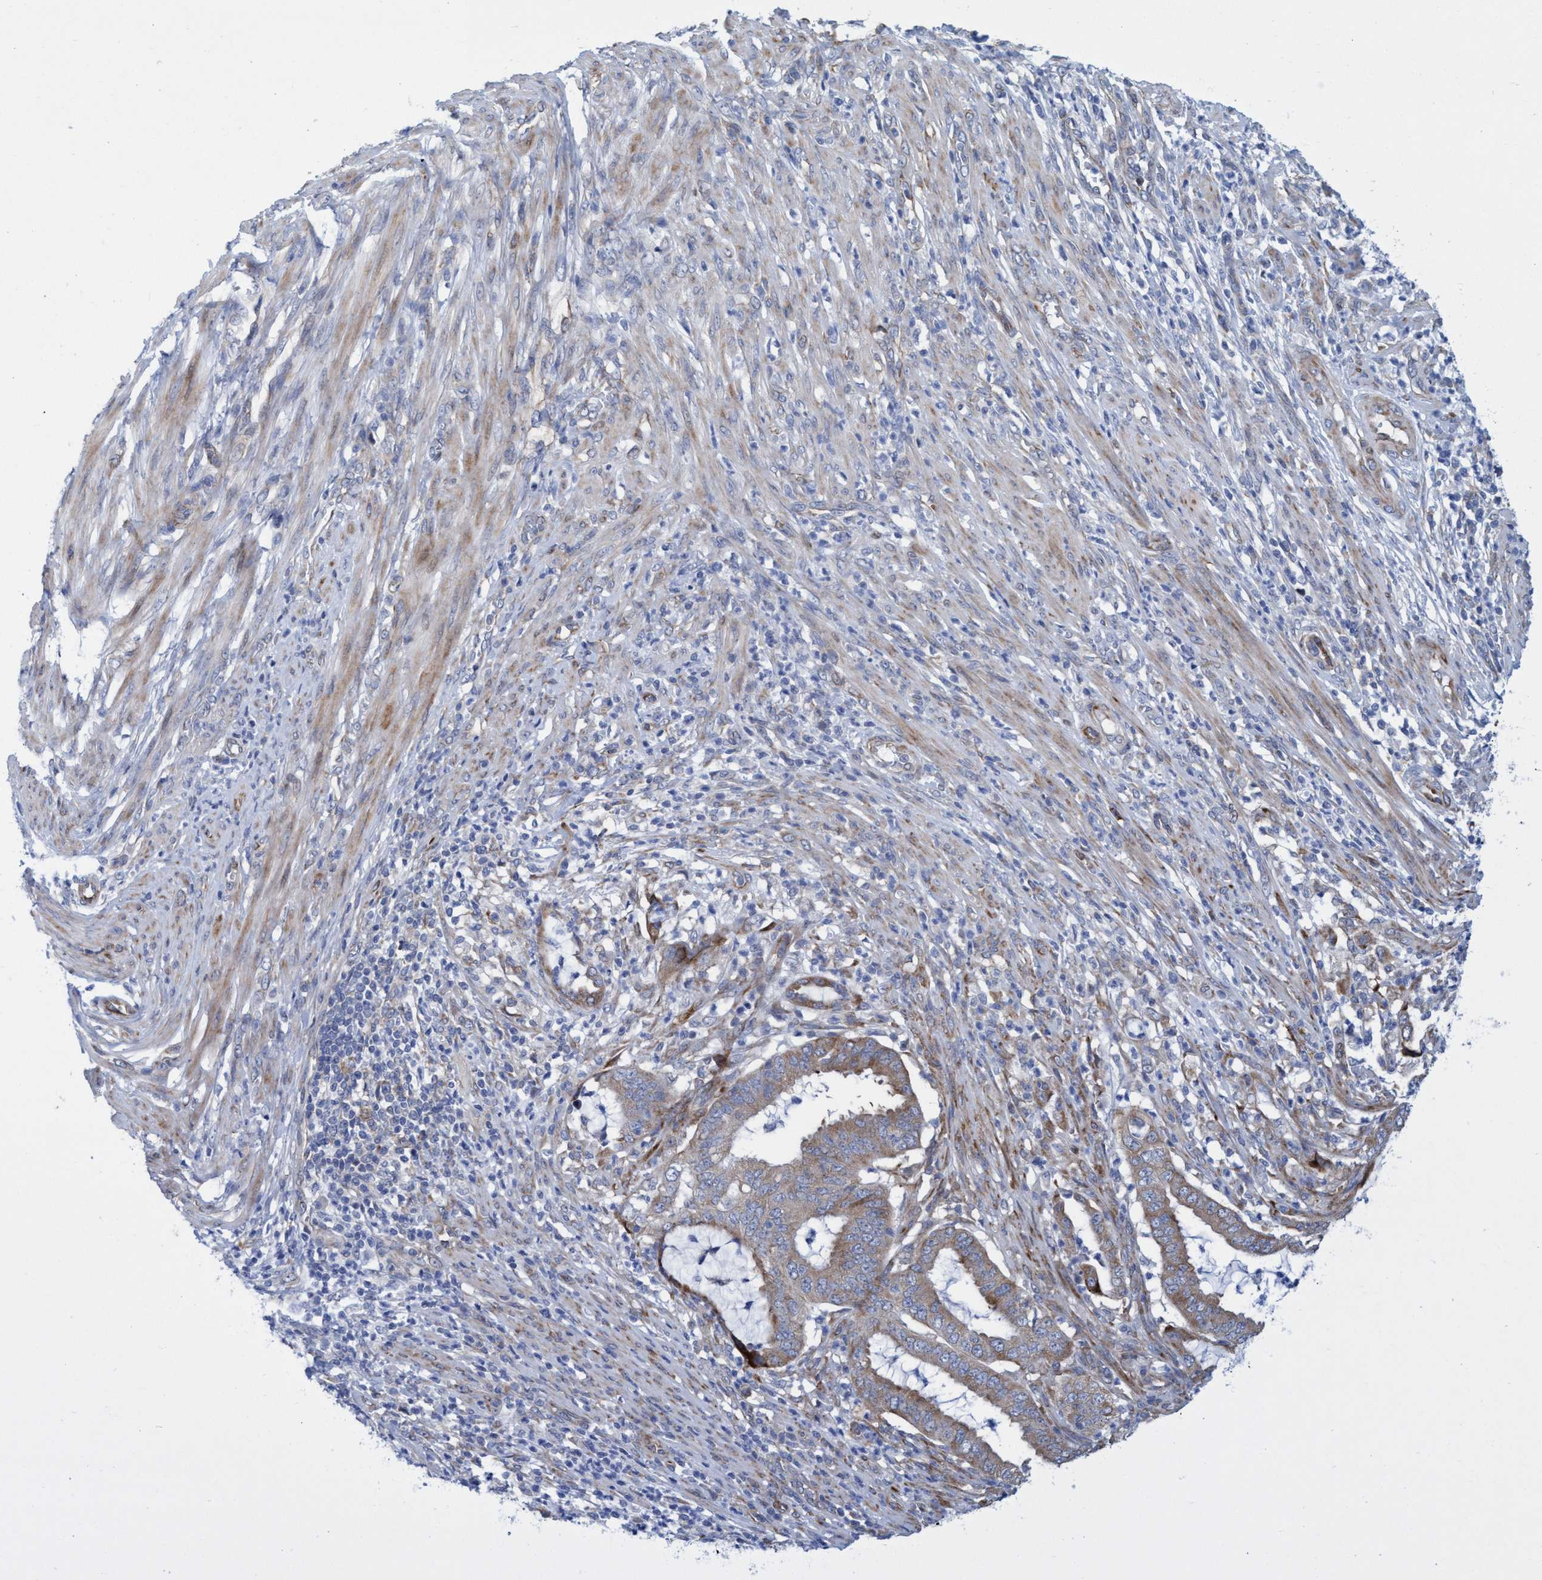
{"staining": {"intensity": "moderate", "quantity": ">75%", "location": "cytoplasmic/membranous"}, "tissue": "endometrial cancer", "cell_type": "Tumor cells", "image_type": "cancer", "snomed": [{"axis": "morphology", "description": "Adenocarcinoma, NOS"}, {"axis": "topography", "description": "Endometrium"}], "caption": "Human adenocarcinoma (endometrial) stained with a brown dye demonstrates moderate cytoplasmic/membranous positive staining in about >75% of tumor cells.", "gene": "R3HCC1", "patient": {"sex": "female", "age": 51}}